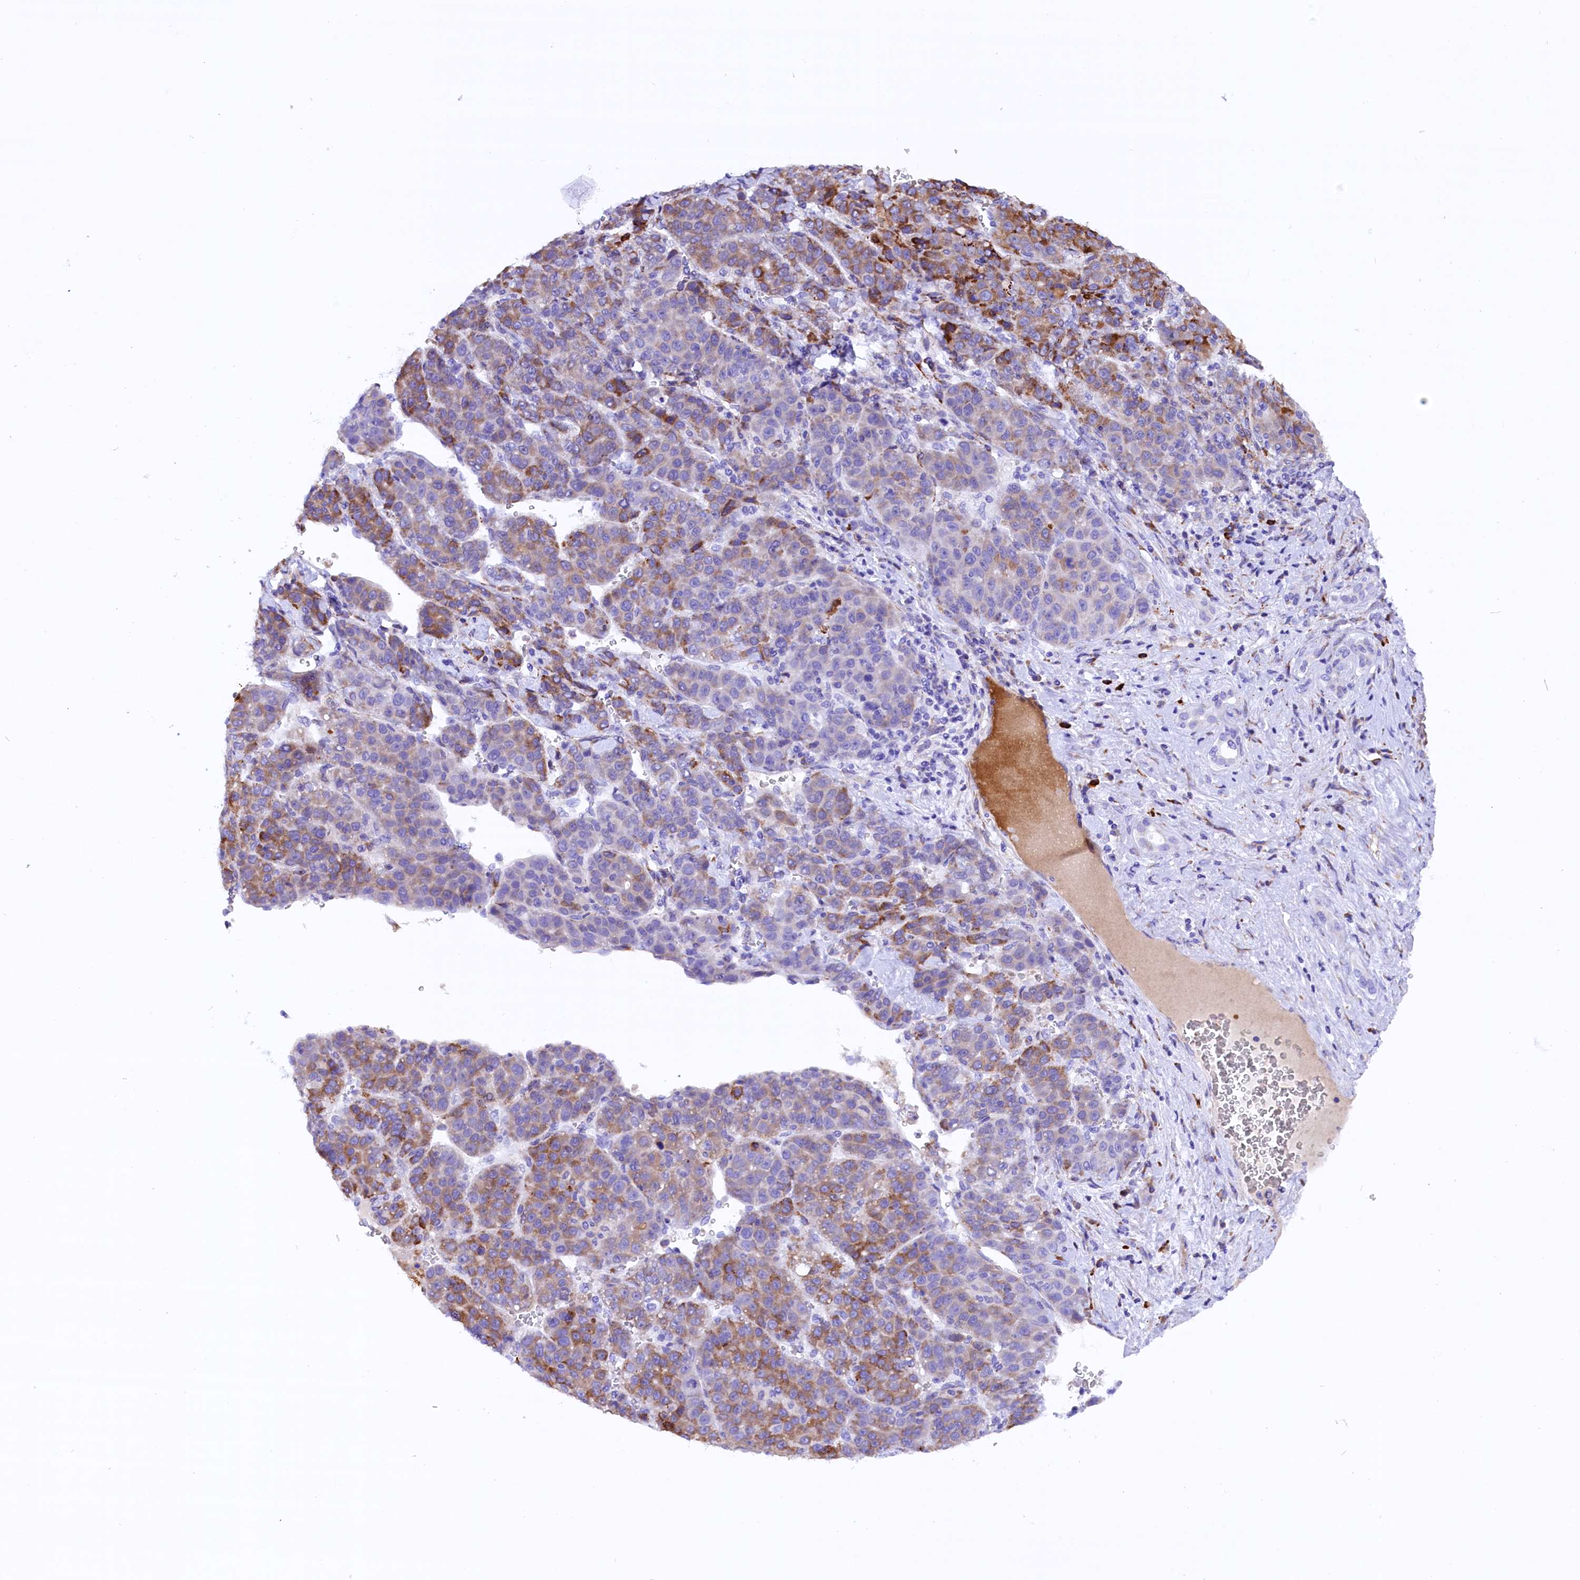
{"staining": {"intensity": "moderate", "quantity": "25%-75%", "location": "cytoplasmic/membranous"}, "tissue": "liver cancer", "cell_type": "Tumor cells", "image_type": "cancer", "snomed": [{"axis": "morphology", "description": "Carcinoma, Hepatocellular, NOS"}, {"axis": "topography", "description": "Liver"}], "caption": "Protein staining shows moderate cytoplasmic/membranous expression in approximately 25%-75% of tumor cells in liver hepatocellular carcinoma.", "gene": "CMTR2", "patient": {"sex": "female", "age": 53}}